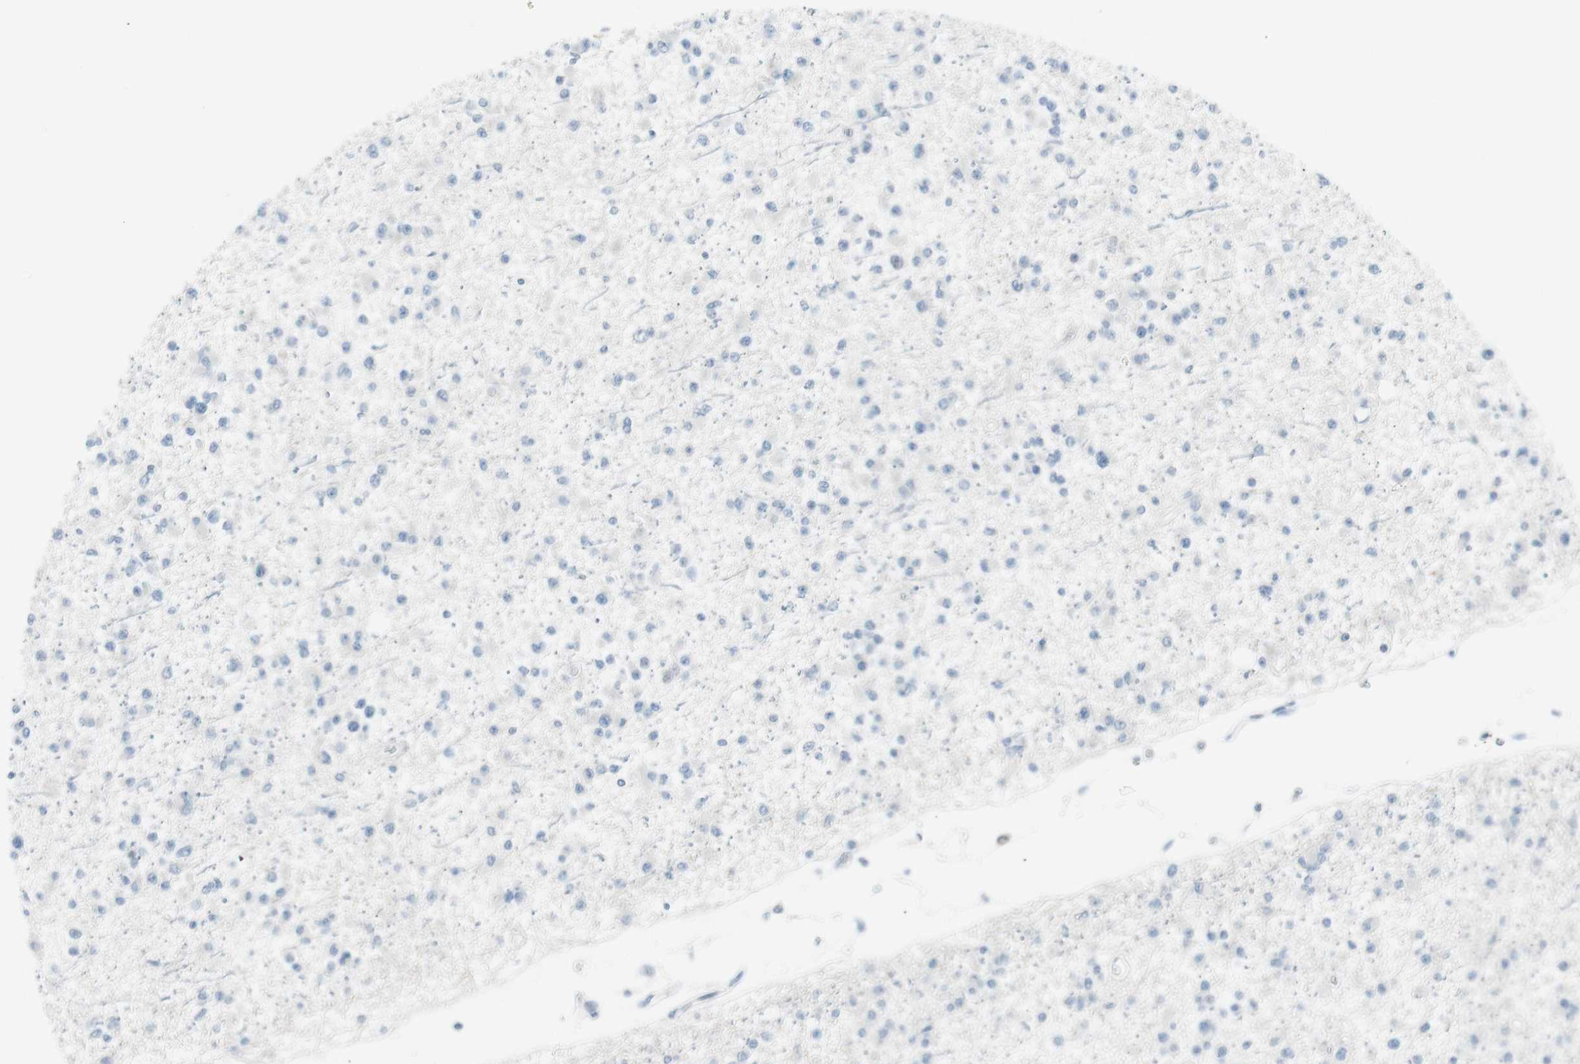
{"staining": {"intensity": "negative", "quantity": "none", "location": "none"}, "tissue": "glioma", "cell_type": "Tumor cells", "image_type": "cancer", "snomed": [{"axis": "morphology", "description": "Glioma, malignant, Low grade"}, {"axis": "topography", "description": "Brain"}], "caption": "Immunohistochemistry histopathology image of human low-grade glioma (malignant) stained for a protein (brown), which demonstrates no expression in tumor cells.", "gene": "AGR2", "patient": {"sex": "female", "age": 22}}